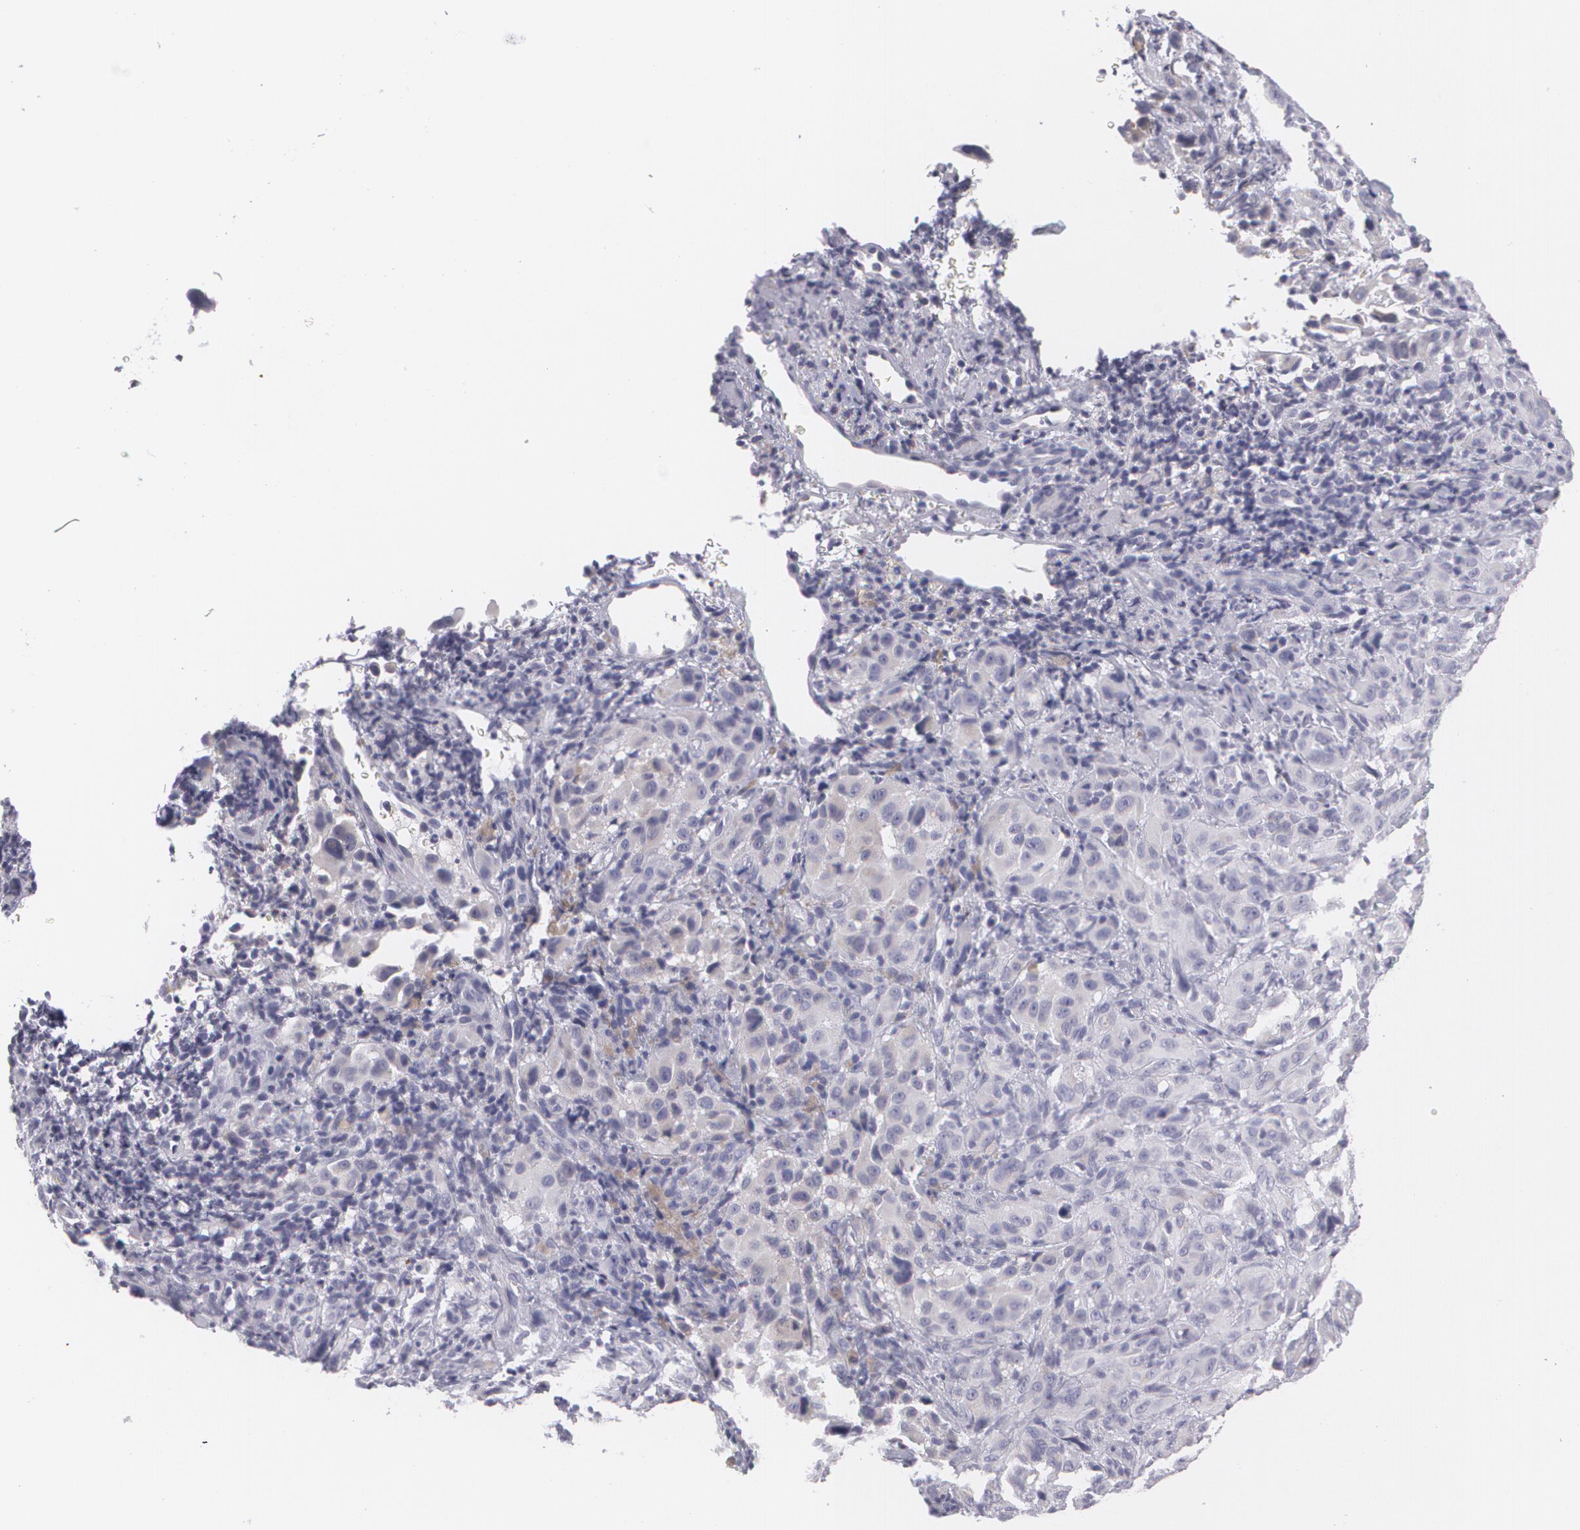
{"staining": {"intensity": "negative", "quantity": "none", "location": "none"}, "tissue": "melanoma", "cell_type": "Tumor cells", "image_type": "cancer", "snomed": [{"axis": "morphology", "description": "Malignant melanoma, NOS"}, {"axis": "topography", "description": "Skin"}], "caption": "Immunohistochemical staining of human melanoma shows no significant expression in tumor cells.", "gene": "MBNL3", "patient": {"sex": "male", "age": 75}}